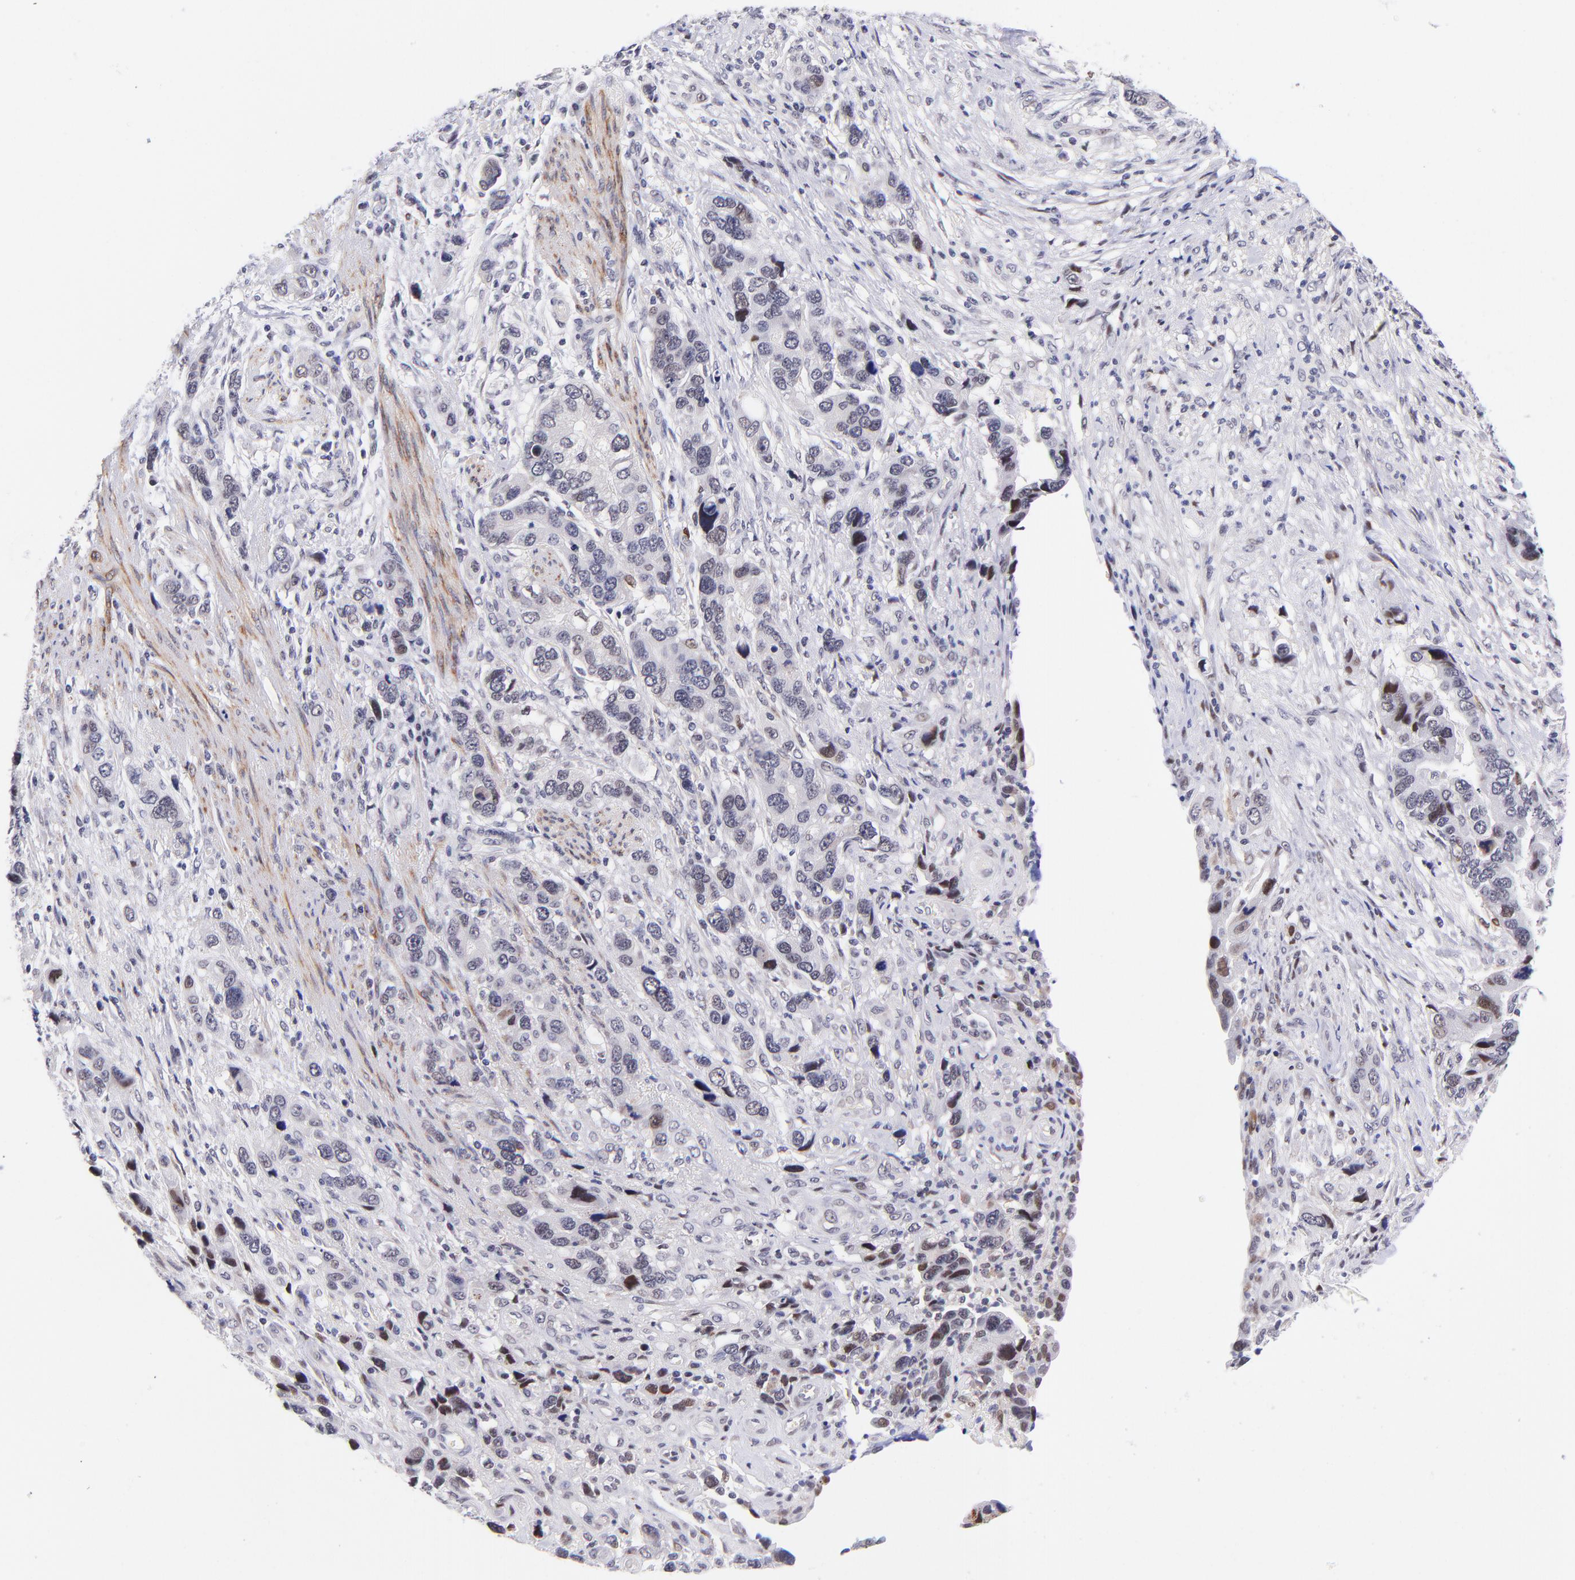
{"staining": {"intensity": "weak", "quantity": "<25%", "location": "nuclear"}, "tissue": "stomach cancer", "cell_type": "Tumor cells", "image_type": "cancer", "snomed": [{"axis": "morphology", "description": "Adenocarcinoma, NOS"}, {"axis": "topography", "description": "Stomach, lower"}], "caption": "An immunohistochemistry photomicrograph of stomach cancer (adenocarcinoma) is shown. There is no staining in tumor cells of stomach cancer (adenocarcinoma).", "gene": "SOX6", "patient": {"sex": "female", "age": 93}}